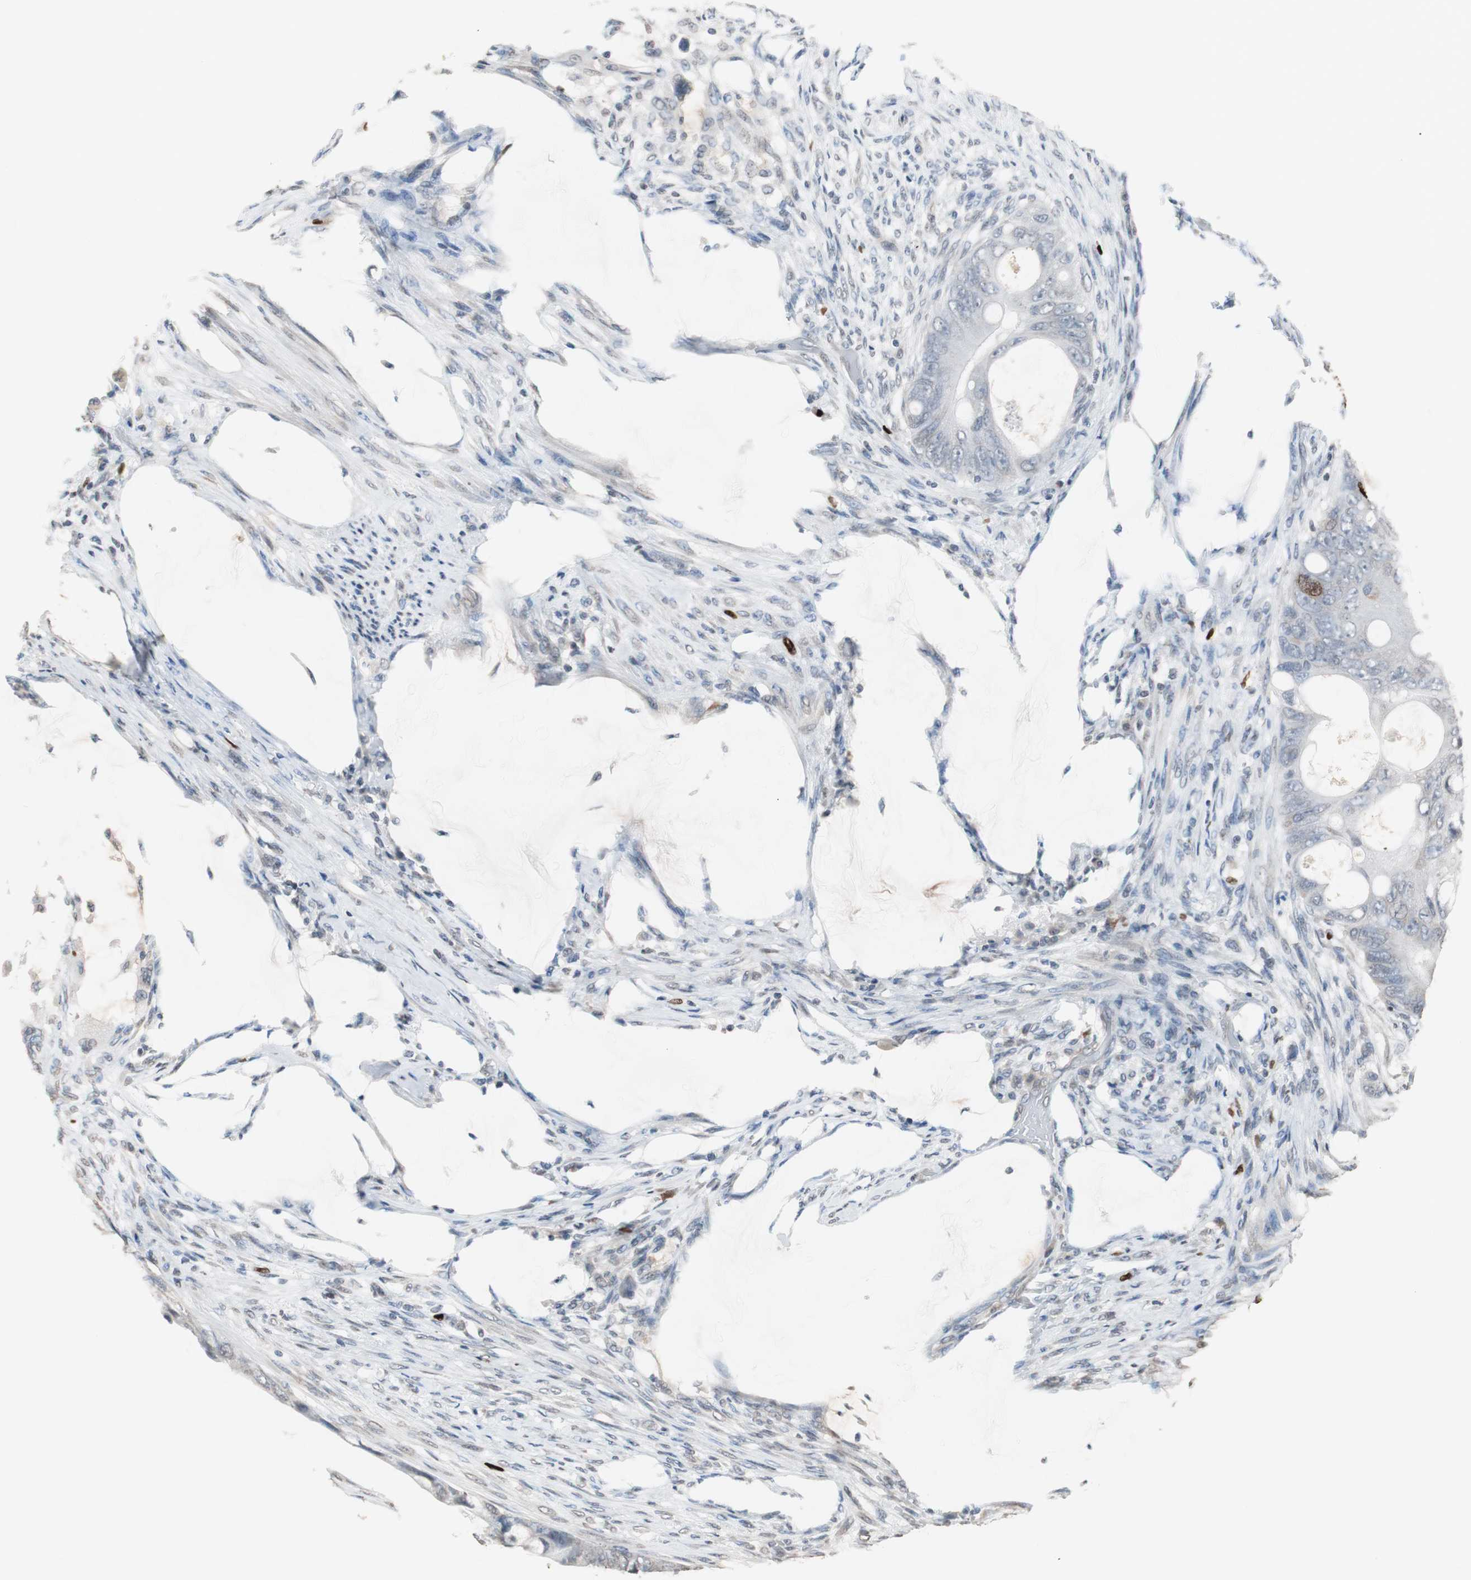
{"staining": {"intensity": "strong", "quantity": "<25%", "location": "nuclear"}, "tissue": "colorectal cancer", "cell_type": "Tumor cells", "image_type": "cancer", "snomed": [{"axis": "morphology", "description": "Adenocarcinoma, NOS"}, {"axis": "topography", "description": "Rectum"}], "caption": "Colorectal cancer (adenocarcinoma) stained with IHC exhibits strong nuclear expression in approximately <25% of tumor cells. Using DAB (3,3'-diaminobenzidine) (brown) and hematoxylin (blue) stains, captured at high magnification using brightfield microscopy.", "gene": "TOP2A", "patient": {"sex": "female", "age": 77}}